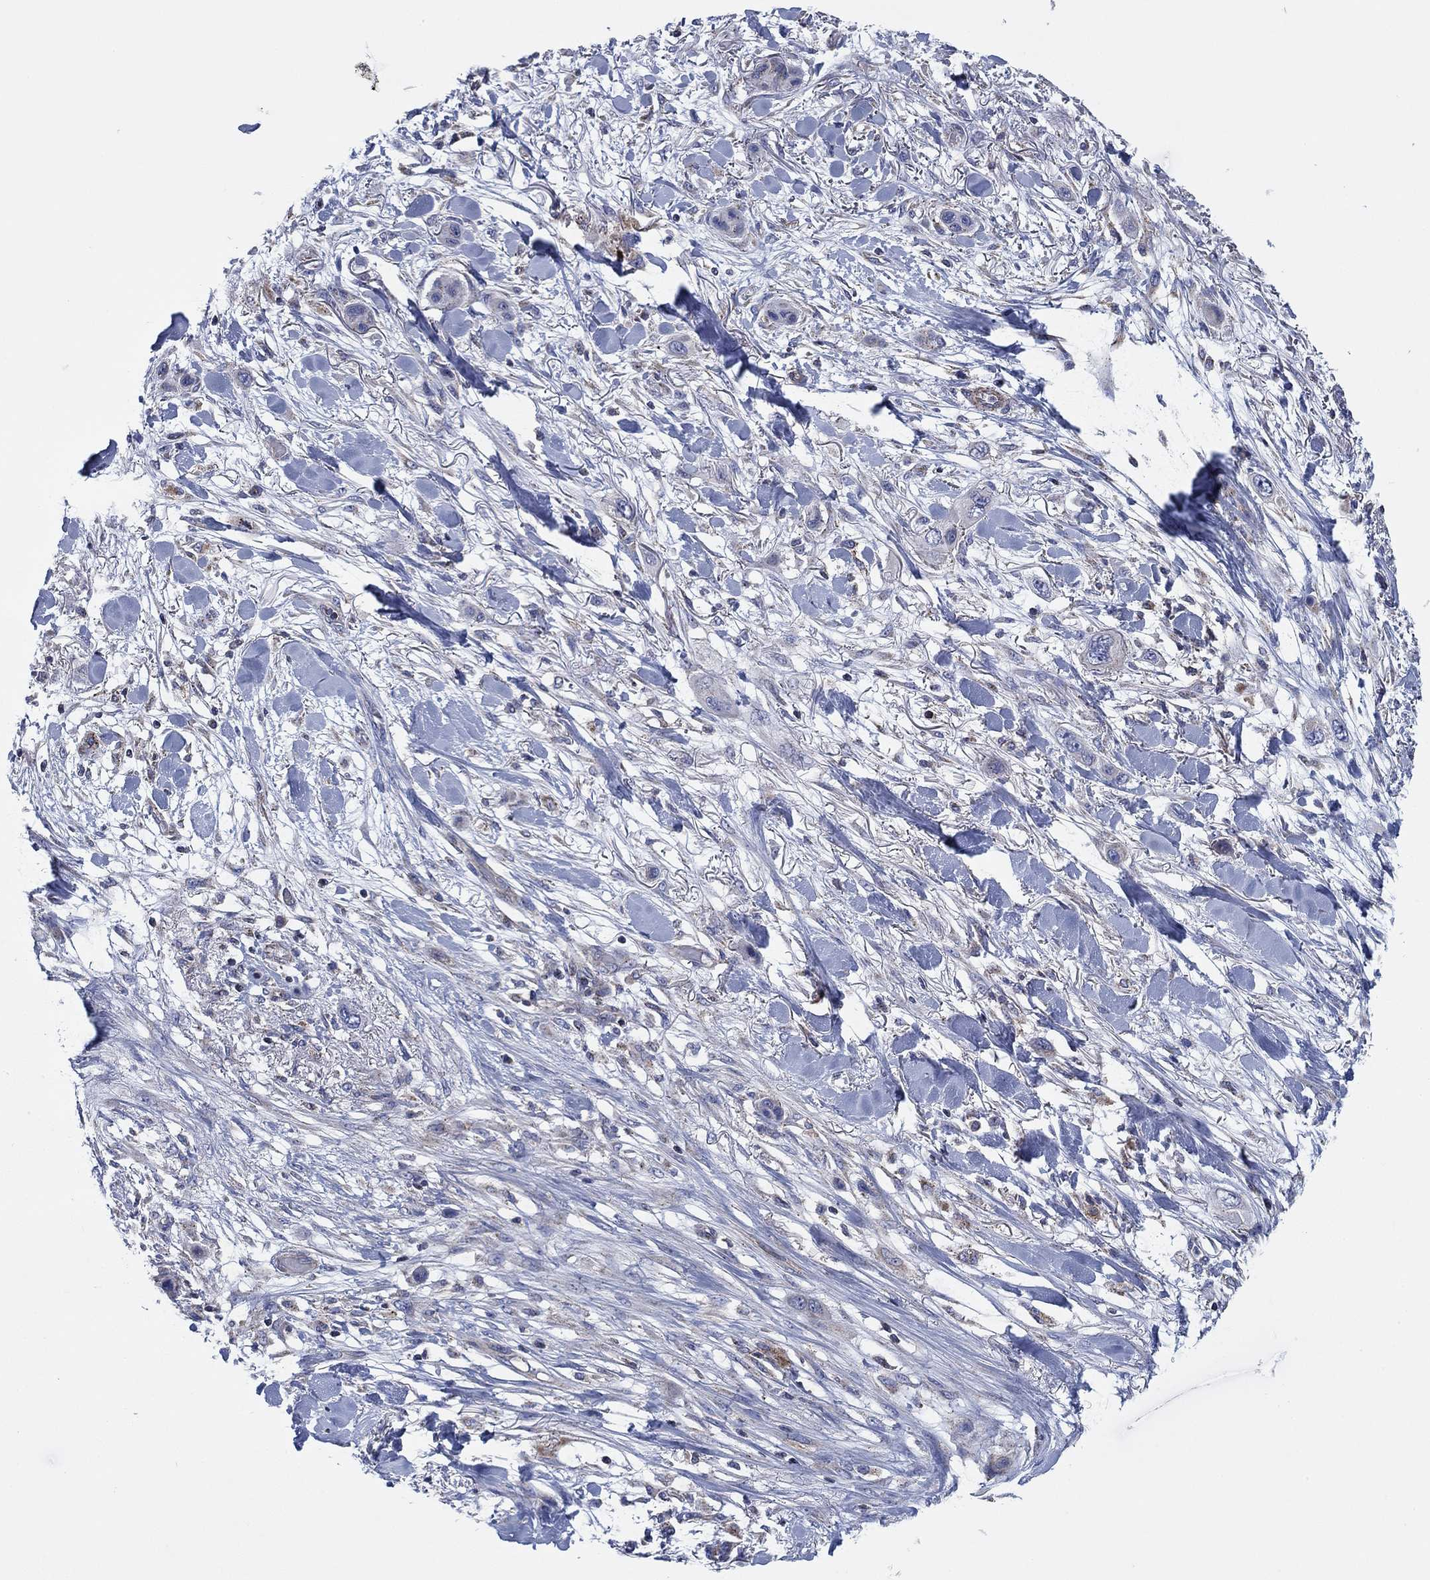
{"staining": {"intensity": "negative", "quantity": "none", "location": "none"}, "tissue": "skin cancer", "cell_type": "Tumor cells", "image_type": "cancer", "snomed": [{"axis": "morphology", "description": "Squamous cell carcinoma, NOS"}, {"axis": "topography", "description": "Skin"}], "caption": "This photomicrograph is of squamous cell carcinoma (skin) stained with immunohistochemistry (IHC) to label a protein in brown with the nuclei are counter-stained blue. There is no staining in tumor cells.", "gene": "NACAD", "patient": {"sex": "male", "age": 79}}